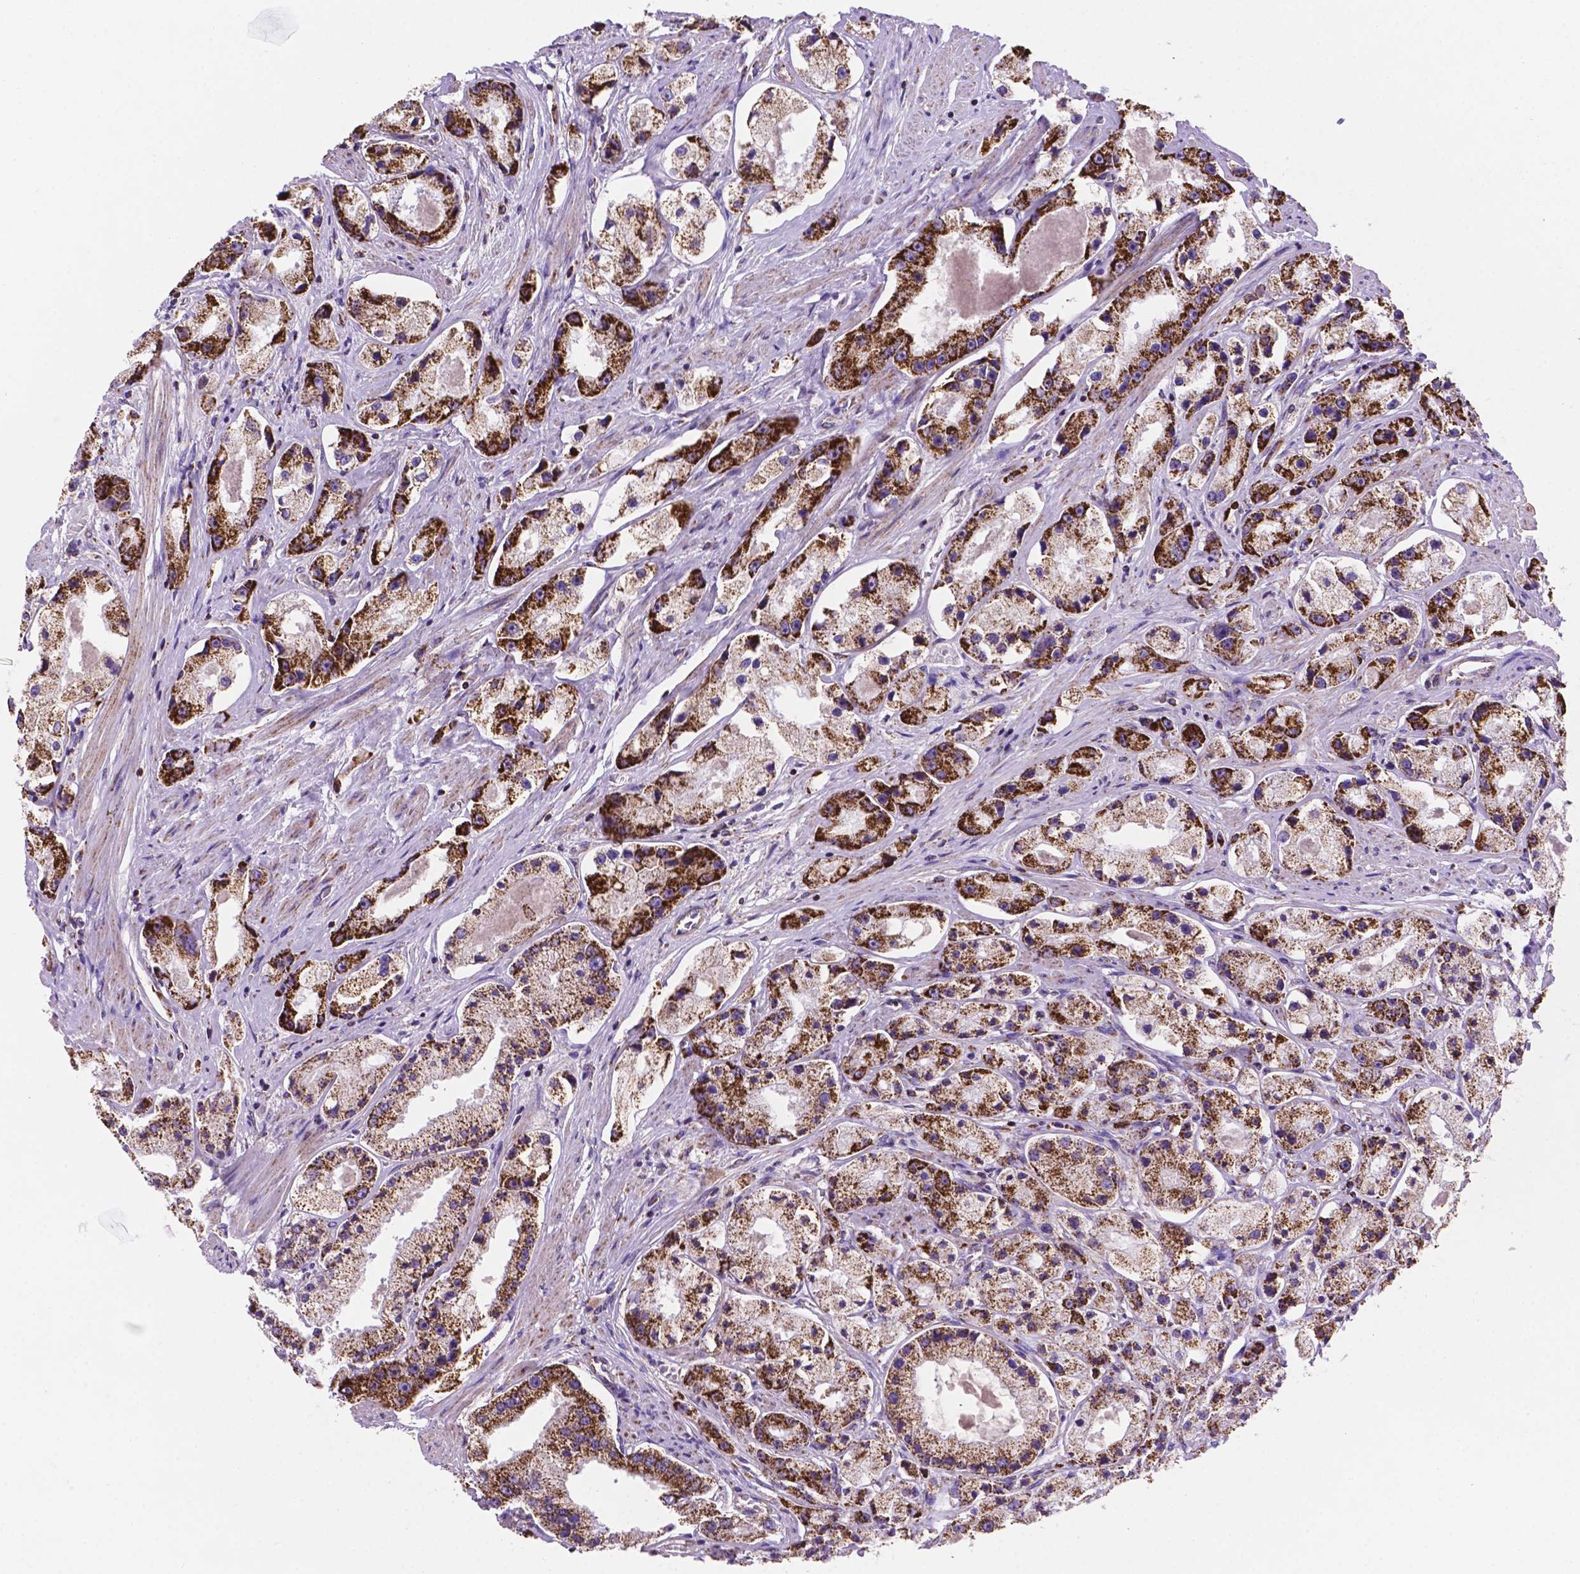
{"staining": {"intensity": "strong", "quantity": ">75%", "location": "cytoplasmic/membranous"}, "tissue": "prostate cancer", "cell_type": "Tumor cells", "image_type": "cancer", "snomed": [{"axis": "morphology", "description": "Adenocarcinoma, High grade"}, {"axis": "topography", "description": "Prostate"}], "caption": "Immunohistochemistry photomicrograph of neoplastic tissue: human adenocarcinoma (high-grade) (prostate) stained using IHC exhibits high levels of strong protein expression localized specifically in the cytoplasmic/membranous of tumor cells, appearing as a cytoplasmic/membranous brown color.", "gene": "HSPD1", "patient": {"sex": "male", "age": 67}}